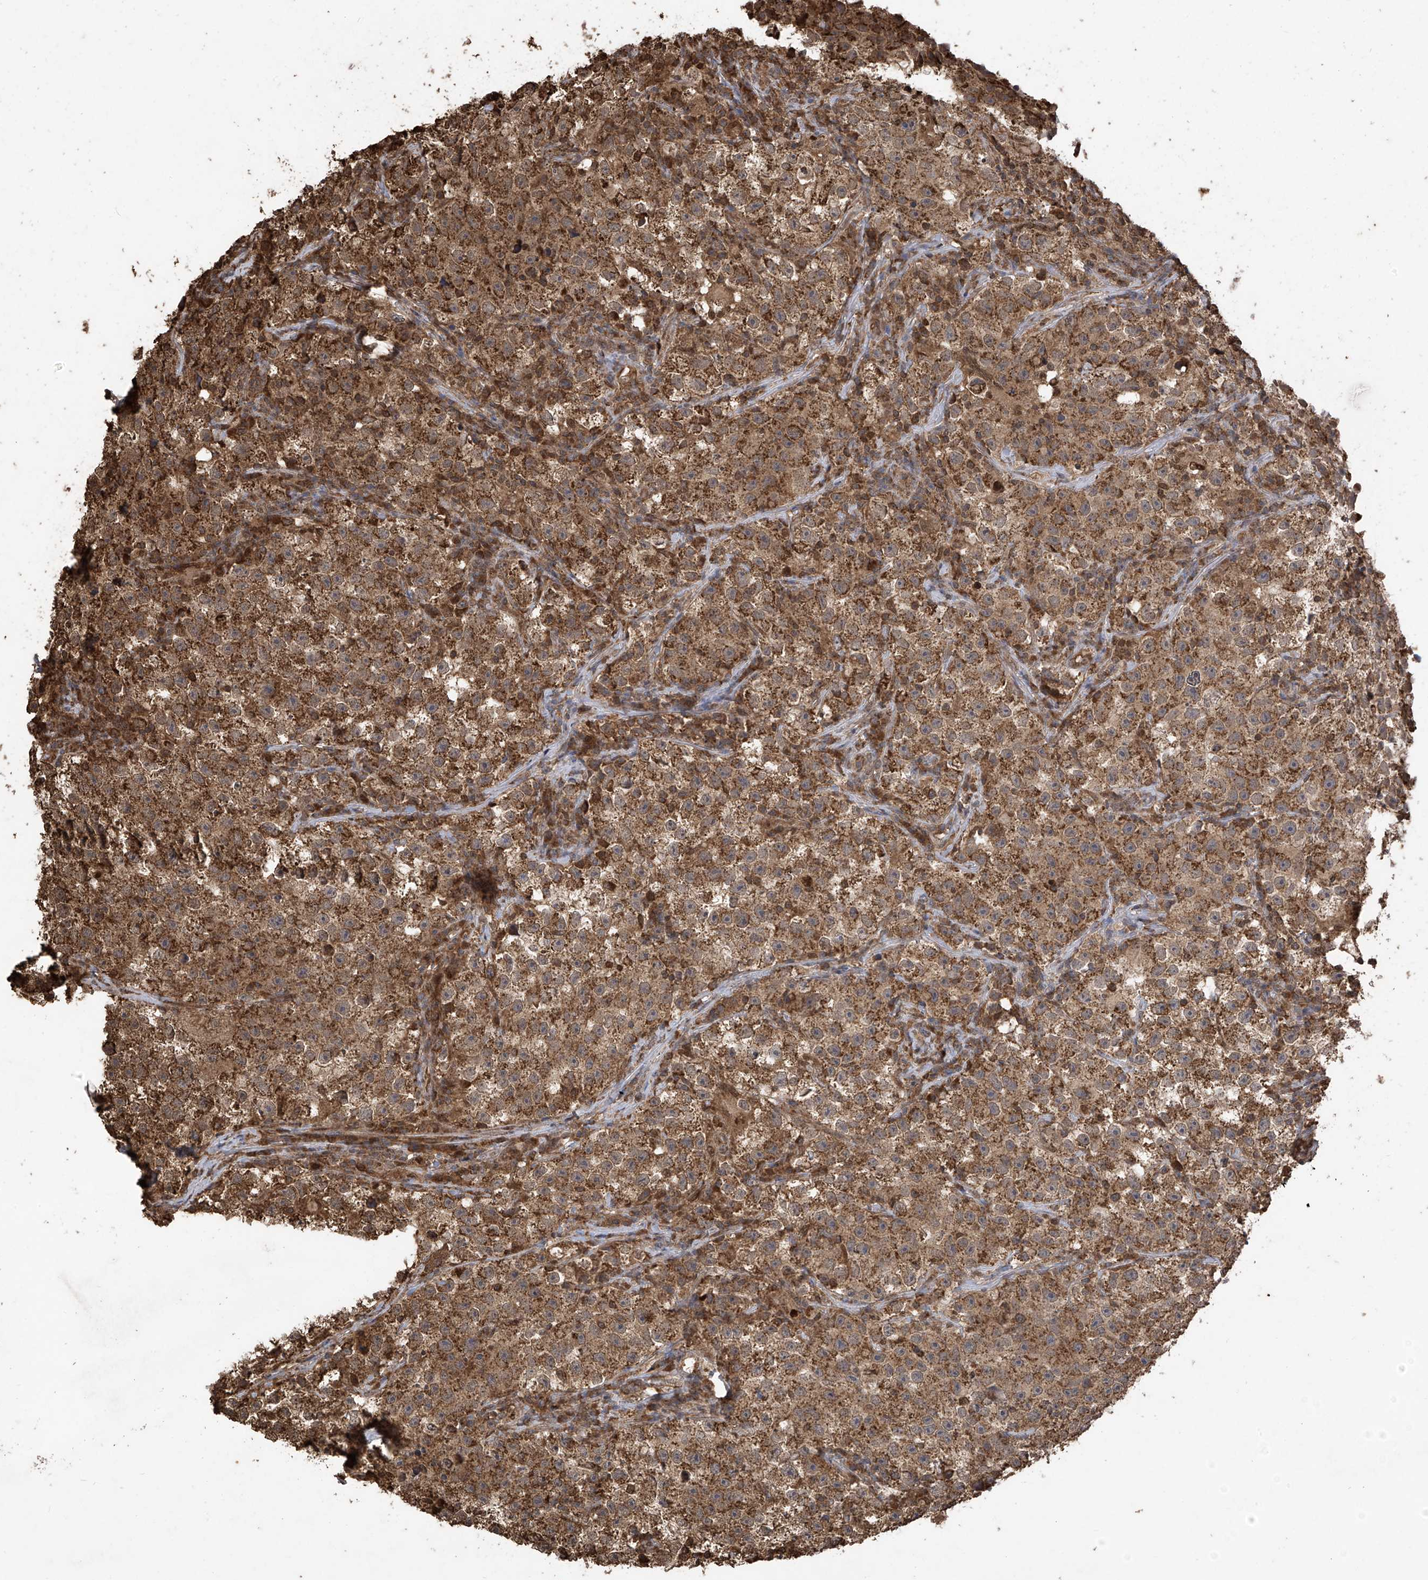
{"staining": {"intensity": "moderate", "quantity": ">75%", "location": "cytoplasmic/membranous"}, "tissue": "testis cancer", "cell_type": "Tumor cells", "image_type": "cancer", "snomed": [{"axis": "morphology", "description": "Seminoma, NOS"}, {"axis": "topography", "description": "Testis"}], "caption": "This photomicrograph exhibits testis cancer (seminoma) stained with immunohistochemistry to label a protein in brown. The cytoplasmic/membranous of tumor cells show moderate positivity for the protein. Nuclei are counter-stained blue.", "gene": "PNPT1", "patient": {"sex": "male", "age": 22}}